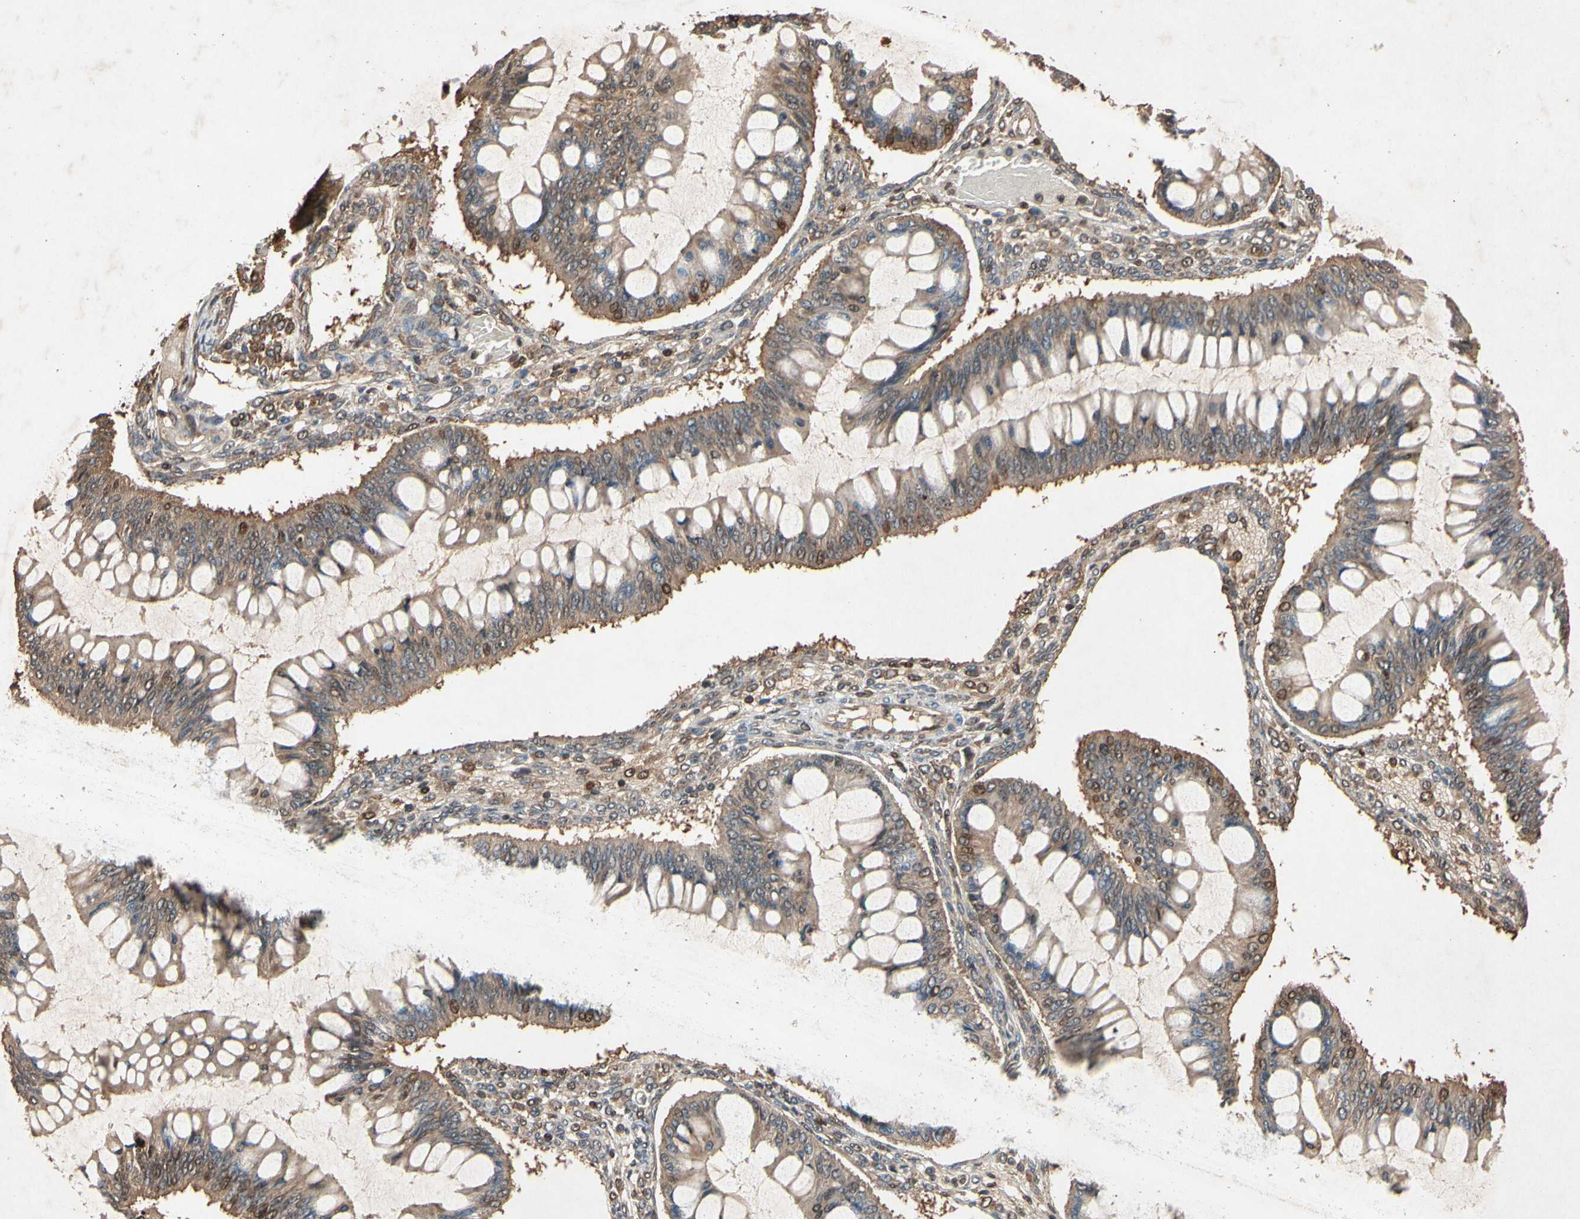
{"staining": {"intensity": "moderate", "quantity": ">75%", "location": "cytoplasmic/membranous"}, "tissue": "ovarian cancer", "cell_type": "Tumor cells", "image_type": "cancer", "snomed": [{"axis": "morphology", "description": "Cystadenocarcinoma, mucinous, NOS"}, {"axis": "topography", "description": "Ovary"}], "caption": "Brown immunohistochemical staining in human mucinous cystadenocarcinoma (ovarian) shows moderate cytoplasmic/membranous positivity in about >75% of tumor cells.", "gene": "PRDX4", "patient": {"sex": "female", "age": 73}}